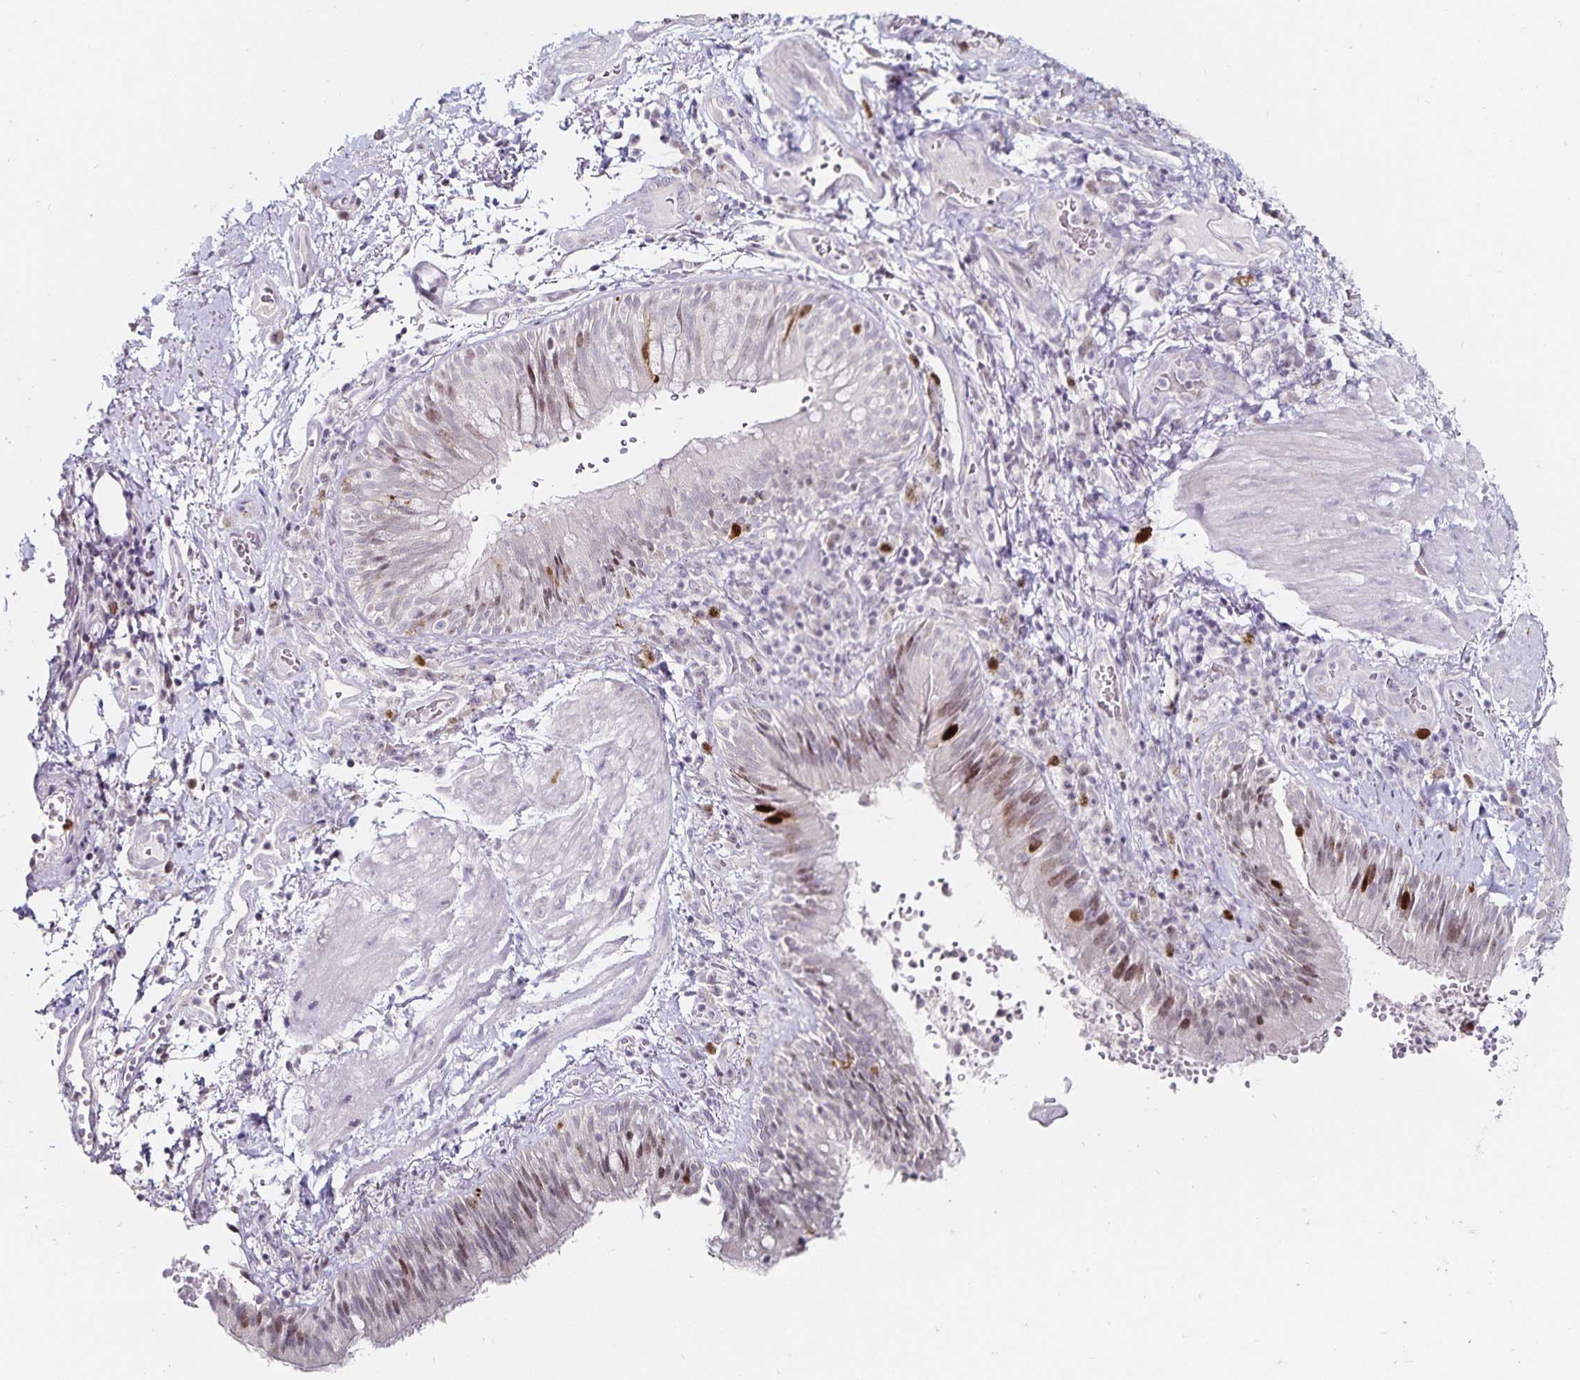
{"staining": {"intensity": "strong", "quantity": "<25%", "location": "nuclear"}, "tissue": "bronchus", "cell_type": "Respiratory epithelial cells", "image_type": "normal", "snomed": [{"axis": "morphology", "description": "Normal tissue, NOS"}, {"axis": "topography", "description": "Lymph node"}, {"axis": "topography", "description": "Bronchus"}], "caption": "DAB (3,3'-diaminobenzidine) immunohistochemical staining of normal bronchus exhibits strong nuclear protein positivity in approximately <25% of respiratory epithelial cells. (IHC, brightfield microscopy, high magnification).", "gene": "ANLN", "patient": {"sex": "male", "age": 56}}